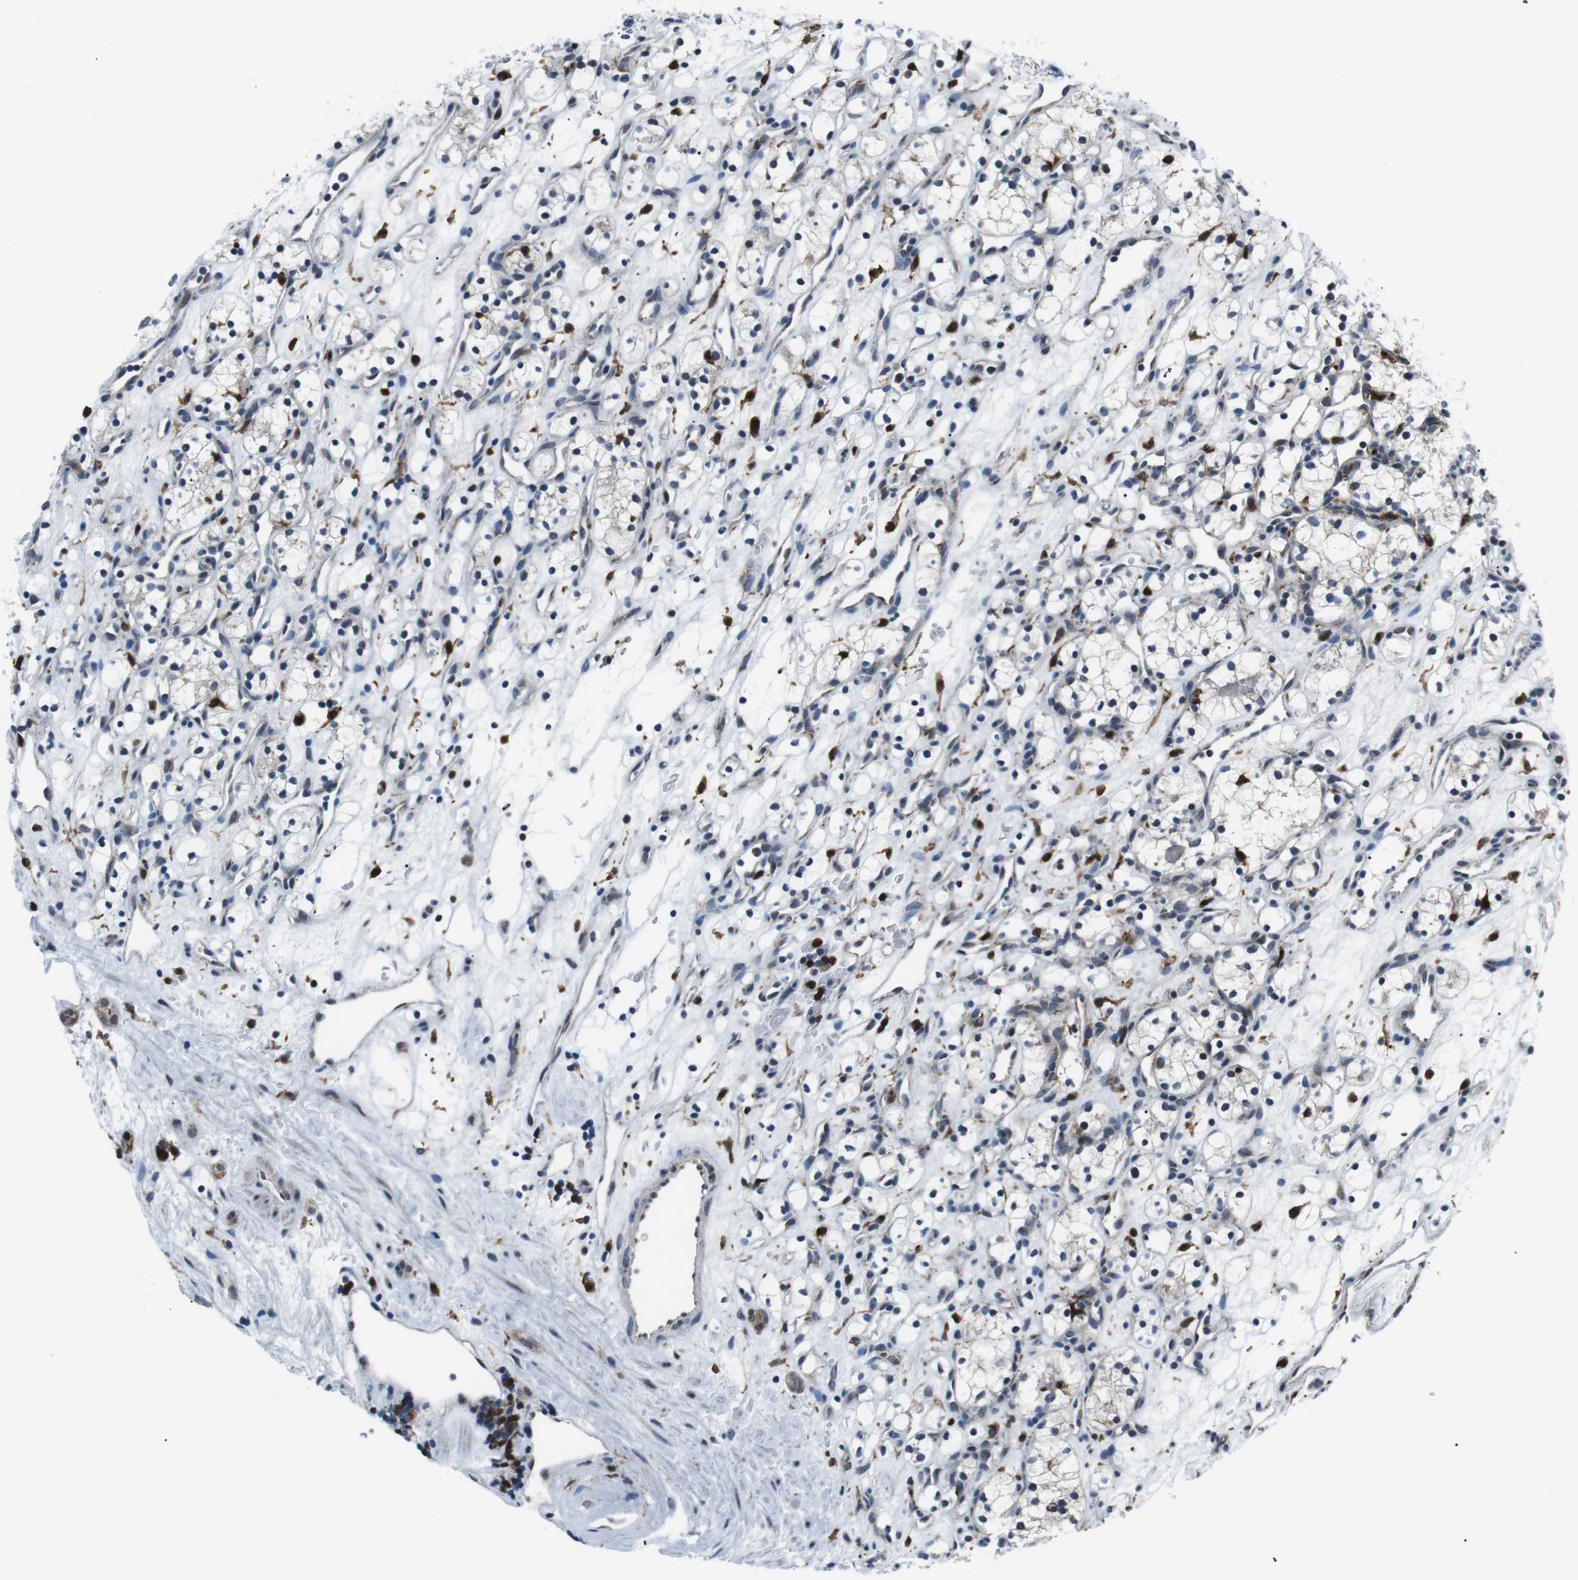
{"staining": {"intensity": "negative", "quantity": "none", "location": "none"}, "tissue": "renal cancer", "cell_type": "Tumor cells", "image_type": "cancer", "snomed": [{"axis": "morphology", "description": "Adenocarcinoma, NOS"}, {"axis": "topography", "description": "Kidney"}], "caption": "Tumor cells are negative for brown protein staining in renal cancer.", "gene": "BLNK", "patient": {"sex": "female", "age": 60}}